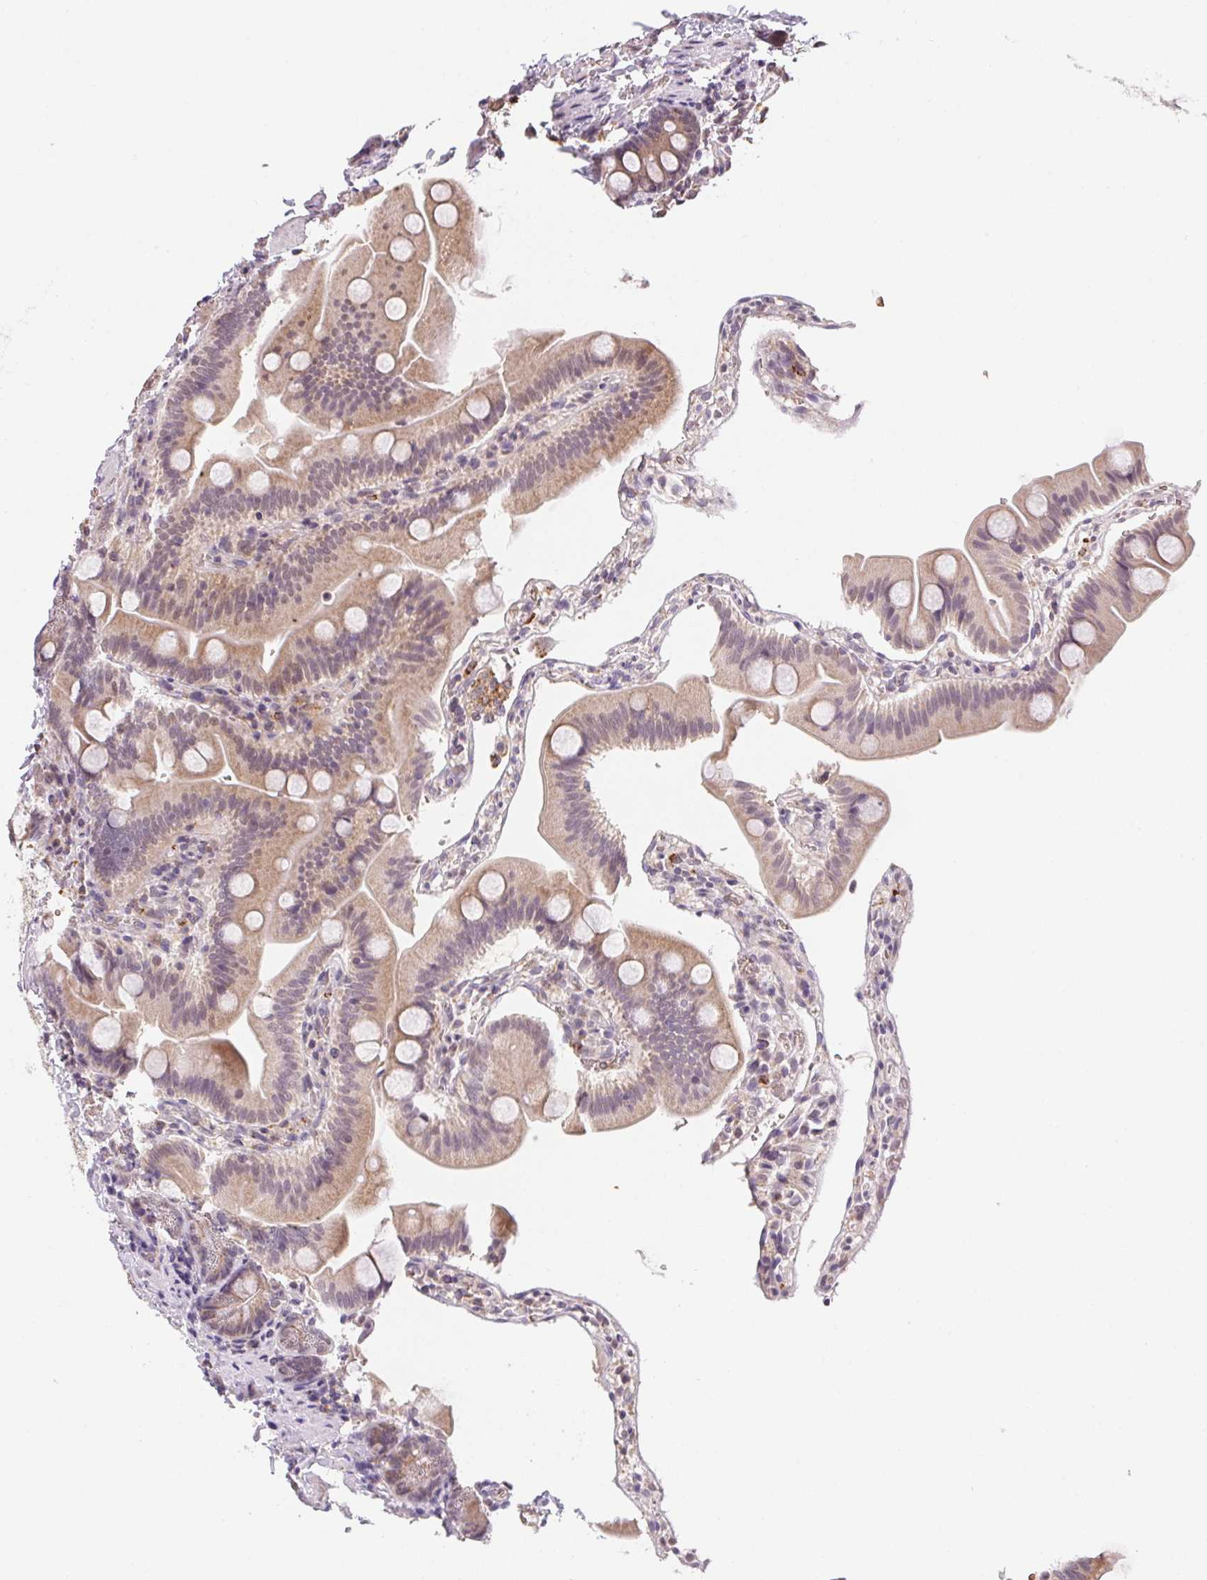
{"staining": {"intensity": "weak", "quantity": "25%-75%", "location": "cytoplasmic/membranous"}, "tissue": "duodenum", "cell_type": "Glandular cells", "image_type": "normal", "snomed": [{"axis": "morphology", "description": "Normal tissue, NOS"}, {"axis": "topography", "description": "Pancreas"}, {"axis": "topography", "description": "Duodenum"}], "caption": "The histopathology image exhibits immunohistochemical staining of normal duodenum. There is weak cytoplasmic/membranous expression is appreciated in approximately 25%-75% of glandular cells.", "gene": "METTL13", "patient": {"sex": "male", "age": 59}}